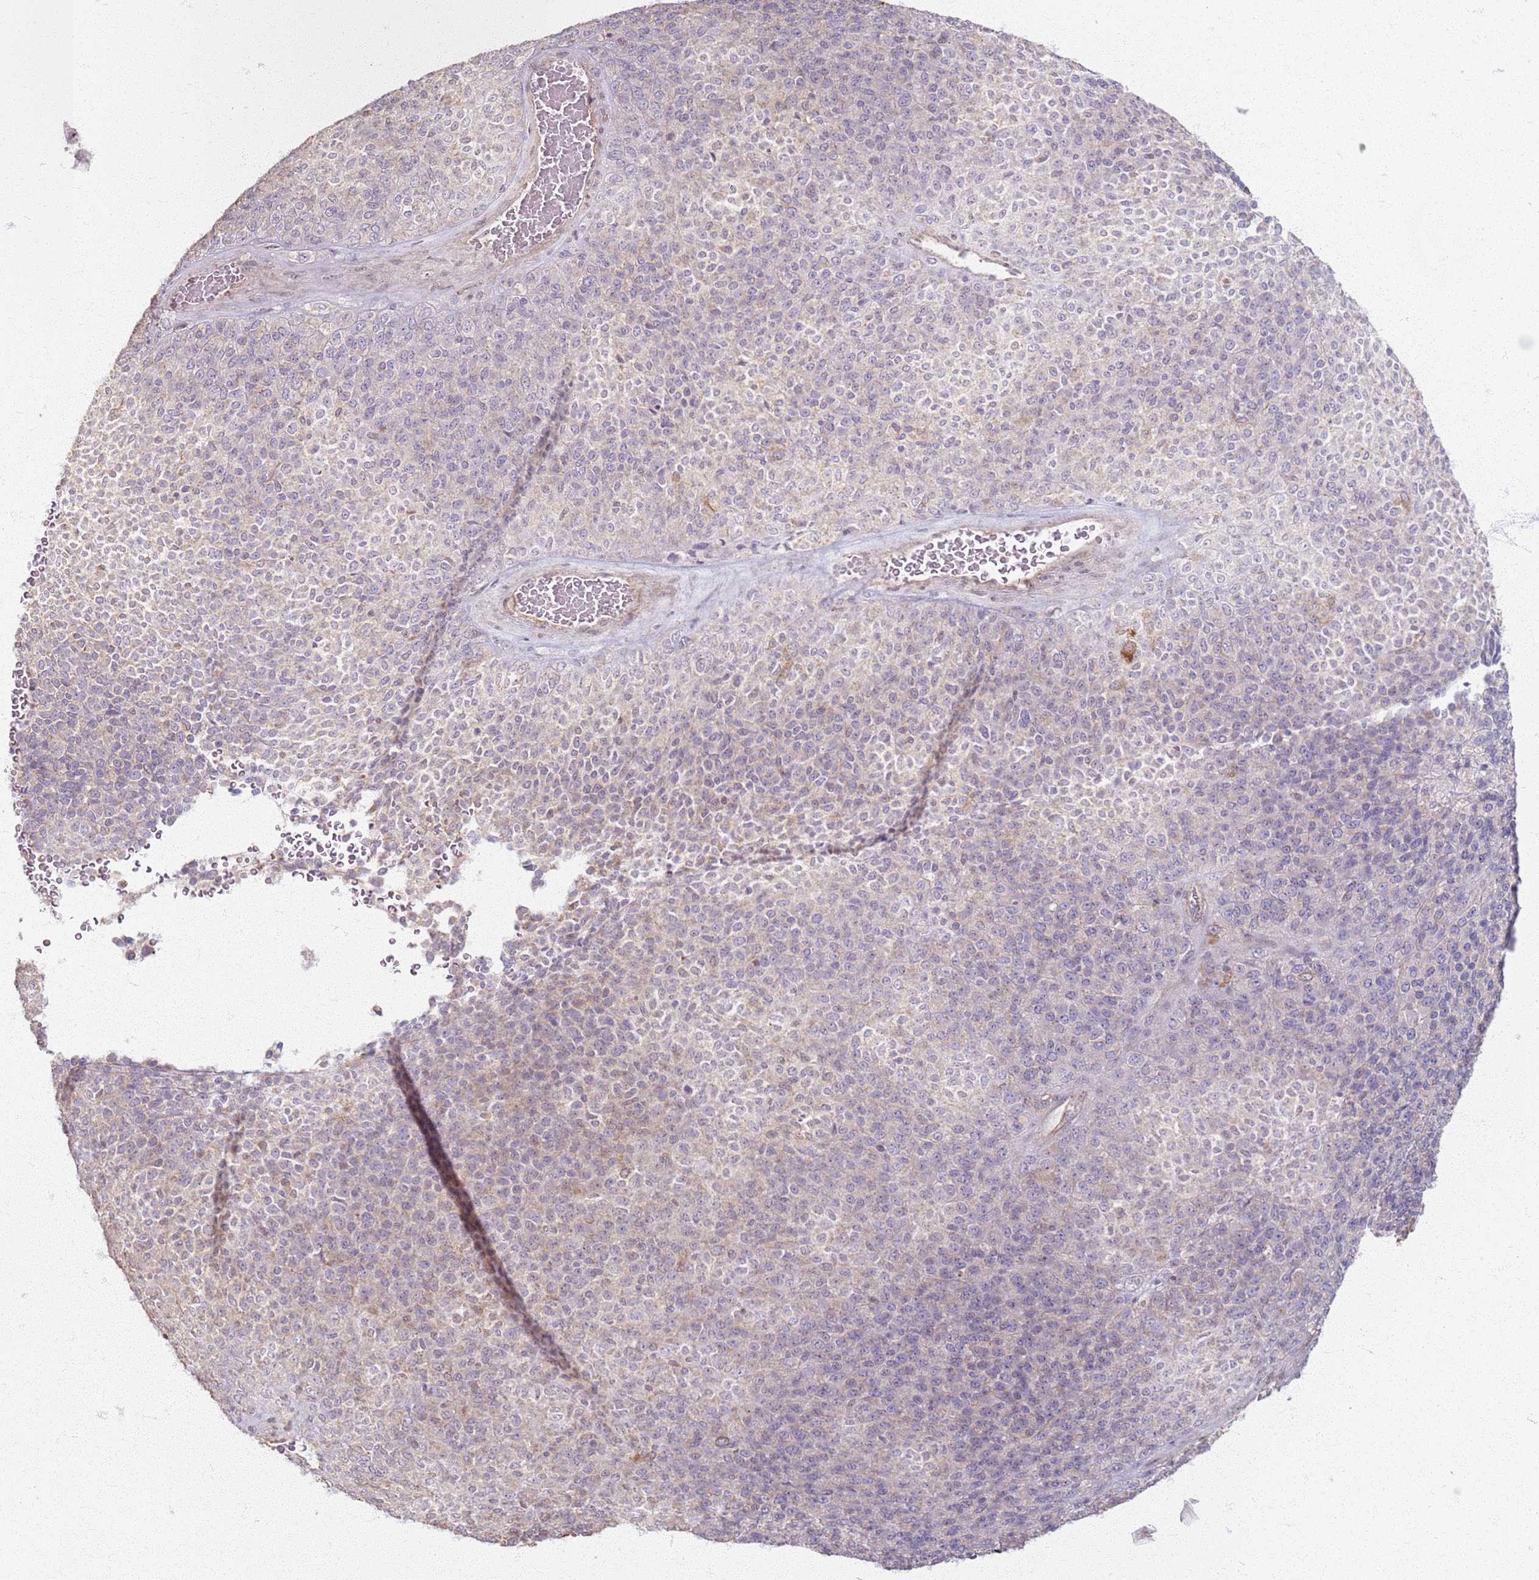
{"staining": {"intensity": "negative", "quantity": "none", "location": "none"}, "tissue": "melanoma", "cell_type": "Tumor cells", "image_type": "cancer", "snomed": [{"axis": "morphology", "description": "Malignant melanoma, Metastatic site"}, {"axis": "topography", "description": "Brain"}], "caption": "Immunohistochemistry of melanoma exhibits no positivity in tumor cells. (DAB IHC, high magnification).", "gene": "KCNA5", "patient": {"sex": "female", "age": 56}}